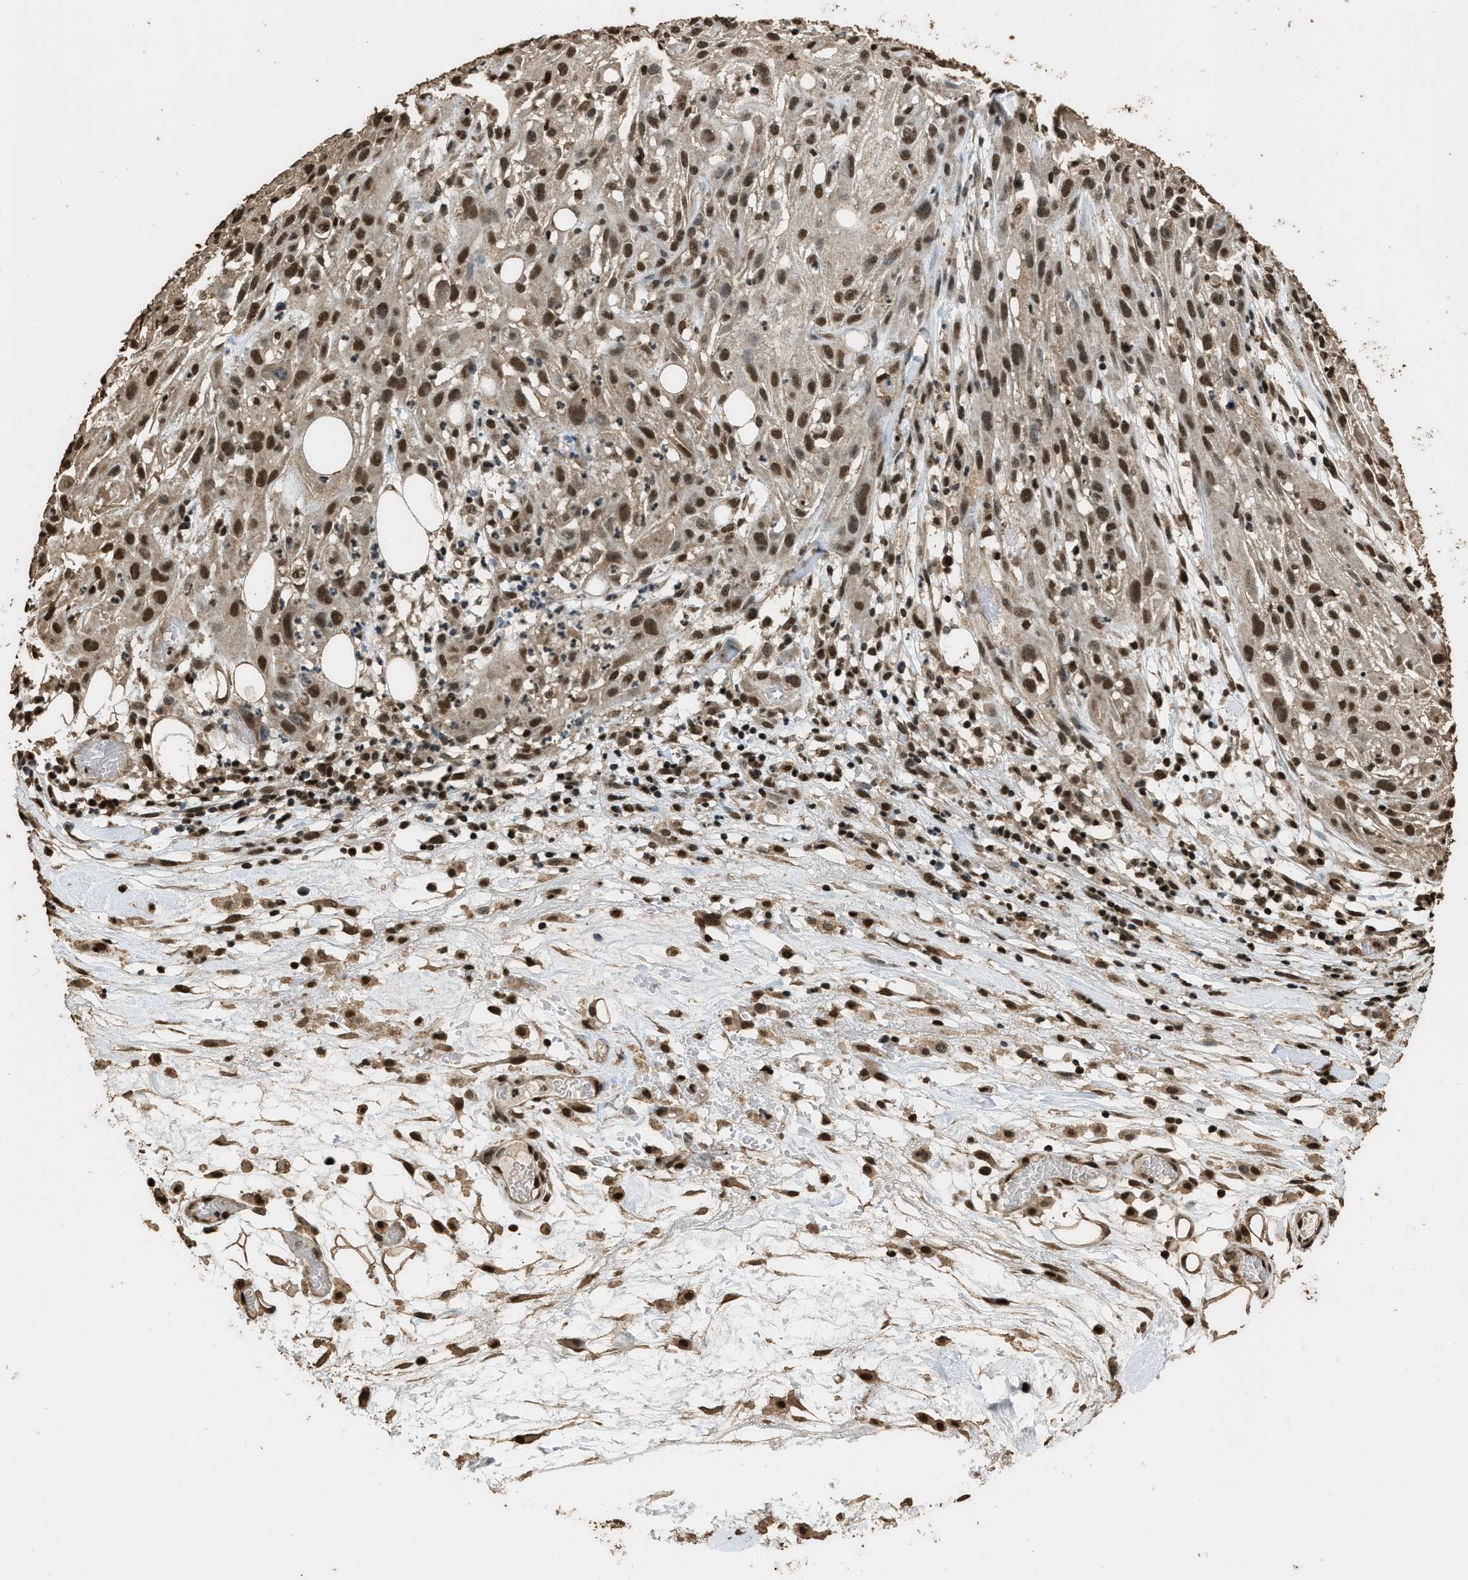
{"staining": {"intensity": "strong", "quantity": ">75%", "location": "nuclear"}, "tissue": "skin cancer", "cell_type": "Tumor cells", "image_type": "cancer", "snomed": [{"axis": "morphology", "description": "Squamous cell carcinoma, NOS"}, {"axis": "topography", "description": "Skin"}], "caption": "Immunohistochemistry (DAB) staining of skin cancer (squamous cell carcinoma) reveals strong nuclear protein staining in approximately >75% of tumor cells.", "gene": "MYB", "patient": {"sex": "male", "age": 75}}